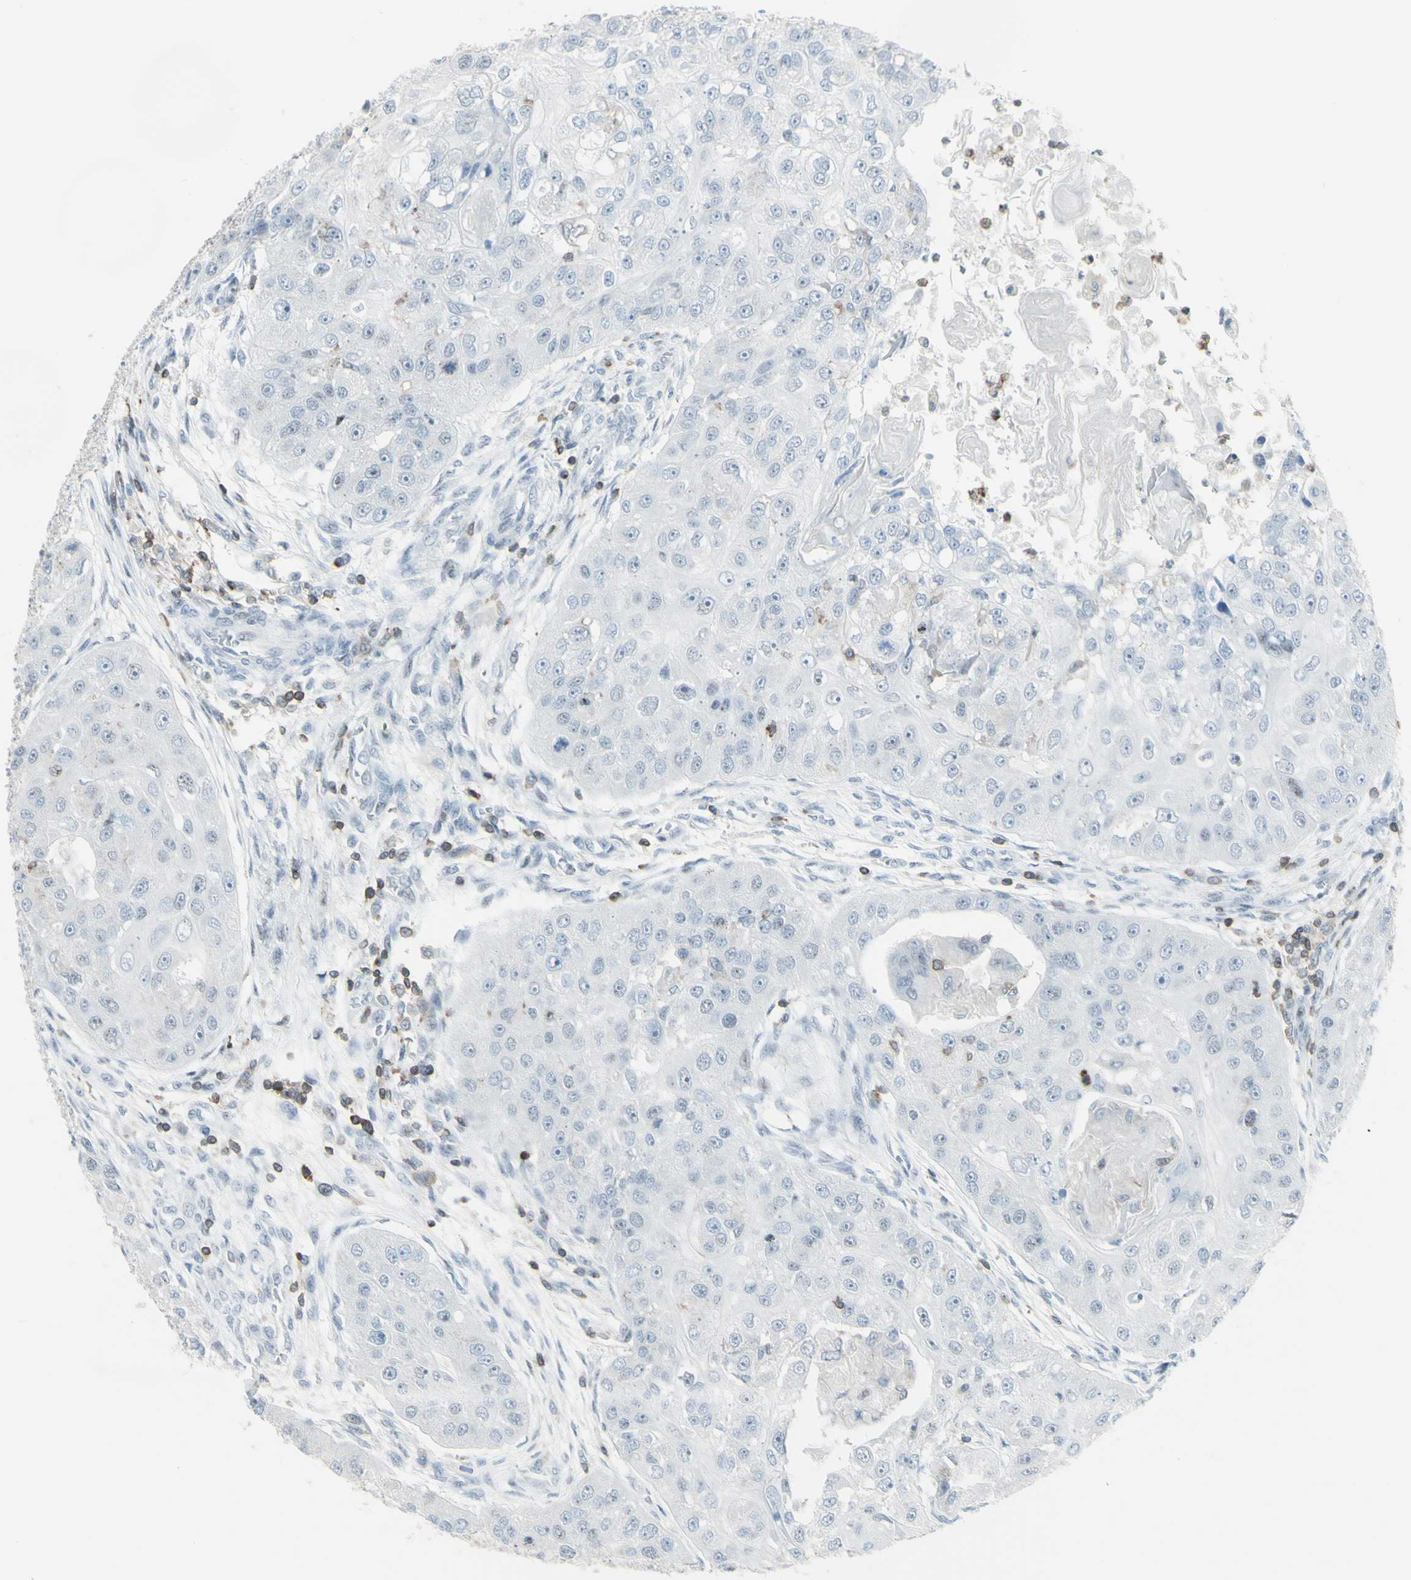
{"staining": {"intensity": "negative", "quantity": "none", "location": "none"}, "tissue": "head and neck cancer", "cell_type": "Tumor cells", "image_type": "cancer", "snomed": [{"axis": "morphology", "description": "Normal tissue, NOS"}, {"axis": "morphology", "description": "Squamous cell carcinoma, NOS"}, {"axis": "topography", "description": "Skeletal muscle"}, {"axis": "topography", "description": "Head-Neck"}], "caption": "Head and neck cancer stained for a protein using immunohistochemistry displays no expression tumor cells.", "gene": "NRG1", "patient": {"sex": "male", "age": 51}}